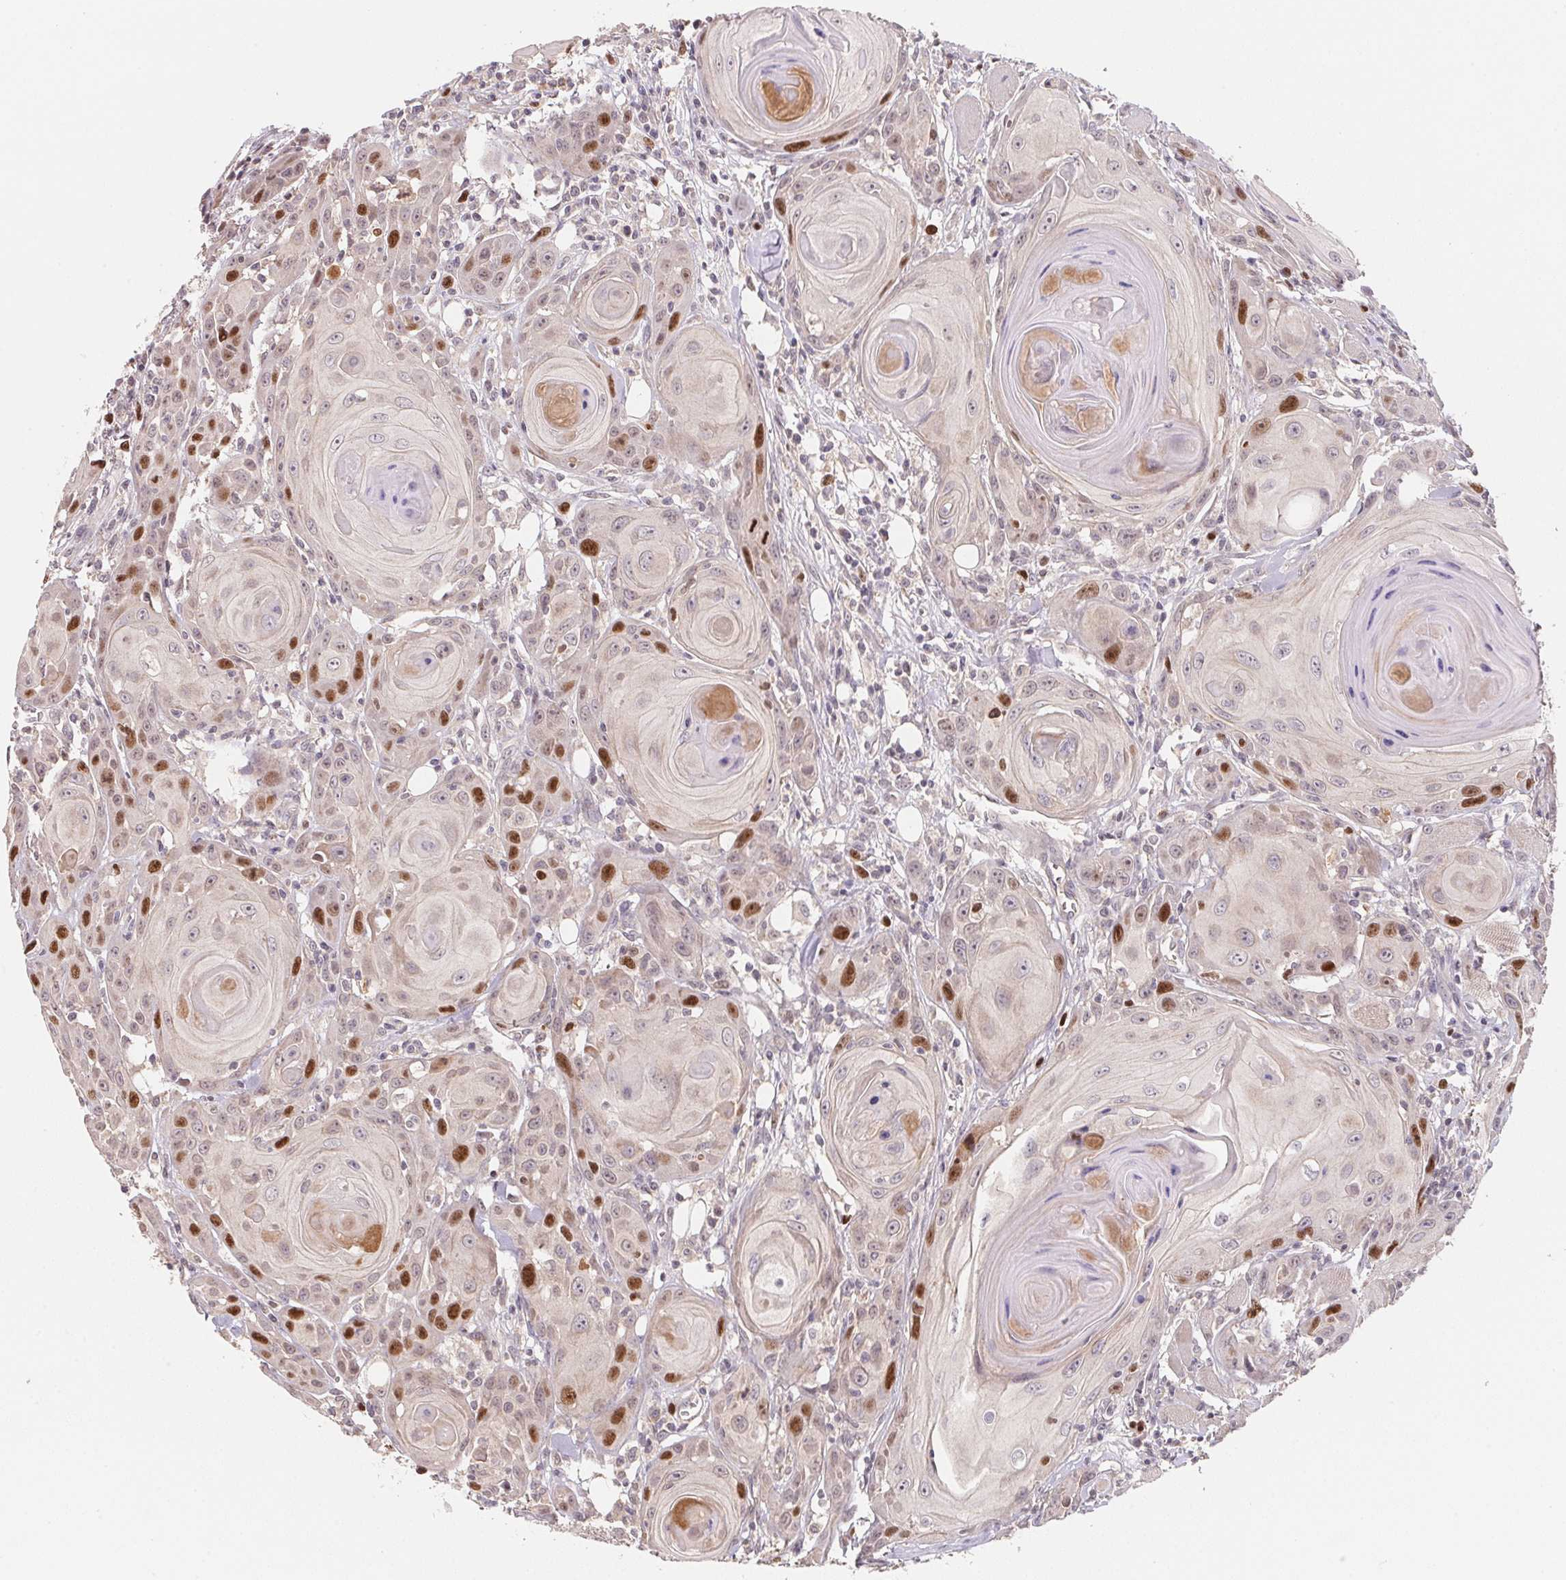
{"staining": {"intensity": "strong", "quantity": "25%-75%", "location": "nuclear"}, "tissue": "head and neck cancer", "cell_type": "Tumor cells", "image_type": "cancer", "snomed": [{"axis": "morphology", "description": "Squamous cell carcinoma, NOS"}, {"axis": "topography", "description": "Head-Neck"}], "caption": "Head and neck cancer stained with DAB IHC shows high levels of strong nuclear staining in about 25%-75% of tumor cells.", "gene": "KIFC1", "patient": {"sex": "female", "age": 80}}